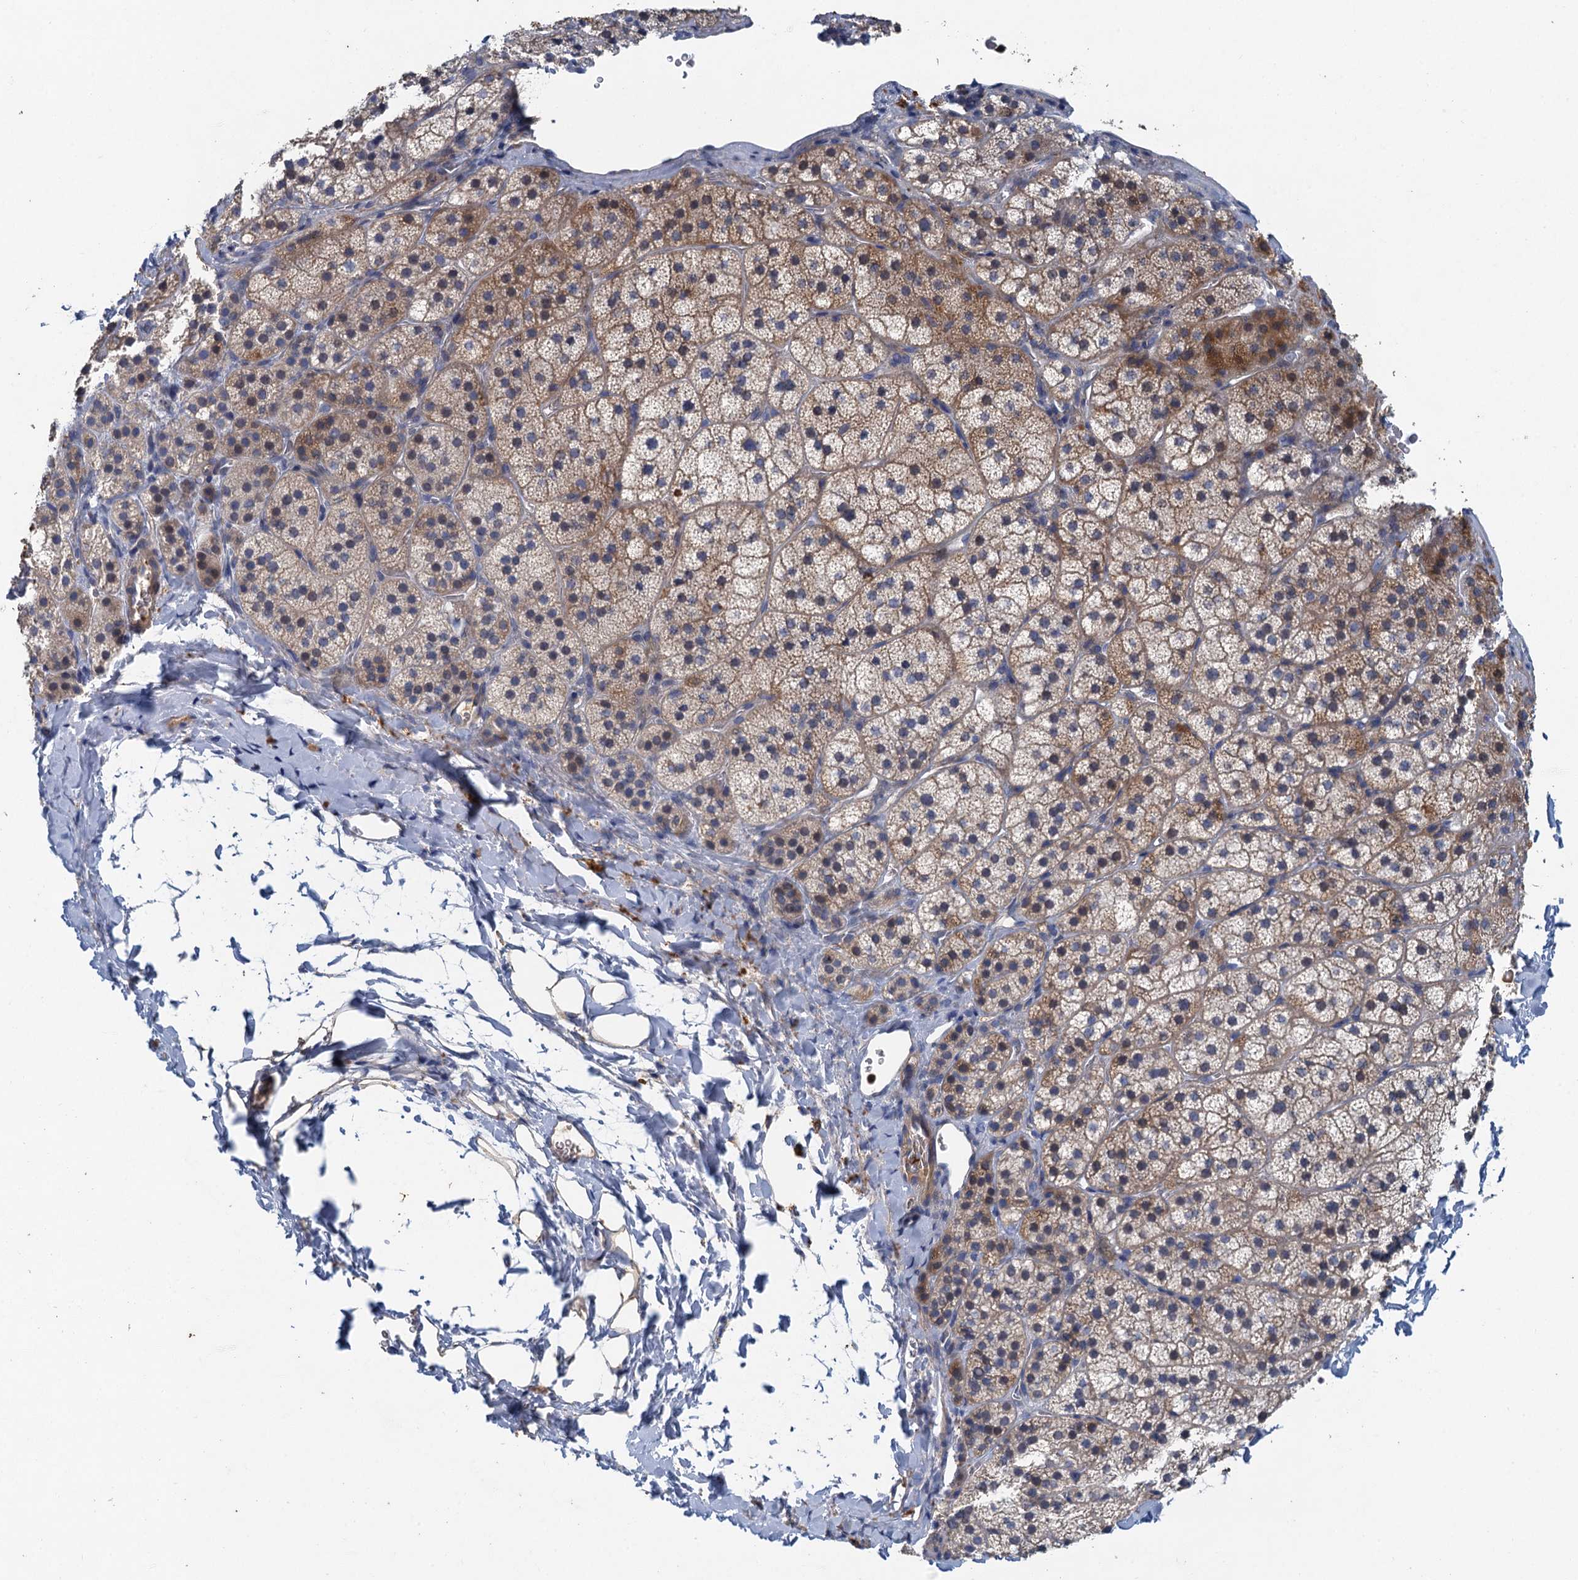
{"staining": {"intensity": "strong", "quantity": "25%-75%", "location": "cytoplasmic/membranous"}, "tissue": "adrenal gland", "cell_type": "Glandular cells", "image_type": "normal", "snomed": [{"axis": "morphology", "description": "Normal tissue, NOS"}, {"axis": "topography", "description": "Adrenal gland"}], "caption": "Protein expression by immunohistochemistry (IHC) exhibits strong cytoplasmic/membranous expression in approximately 25%-75% of glandular cells in benign adrenal gland.", "gene": "TPCN1", "patient": {"sex": "female", "age": 44}}